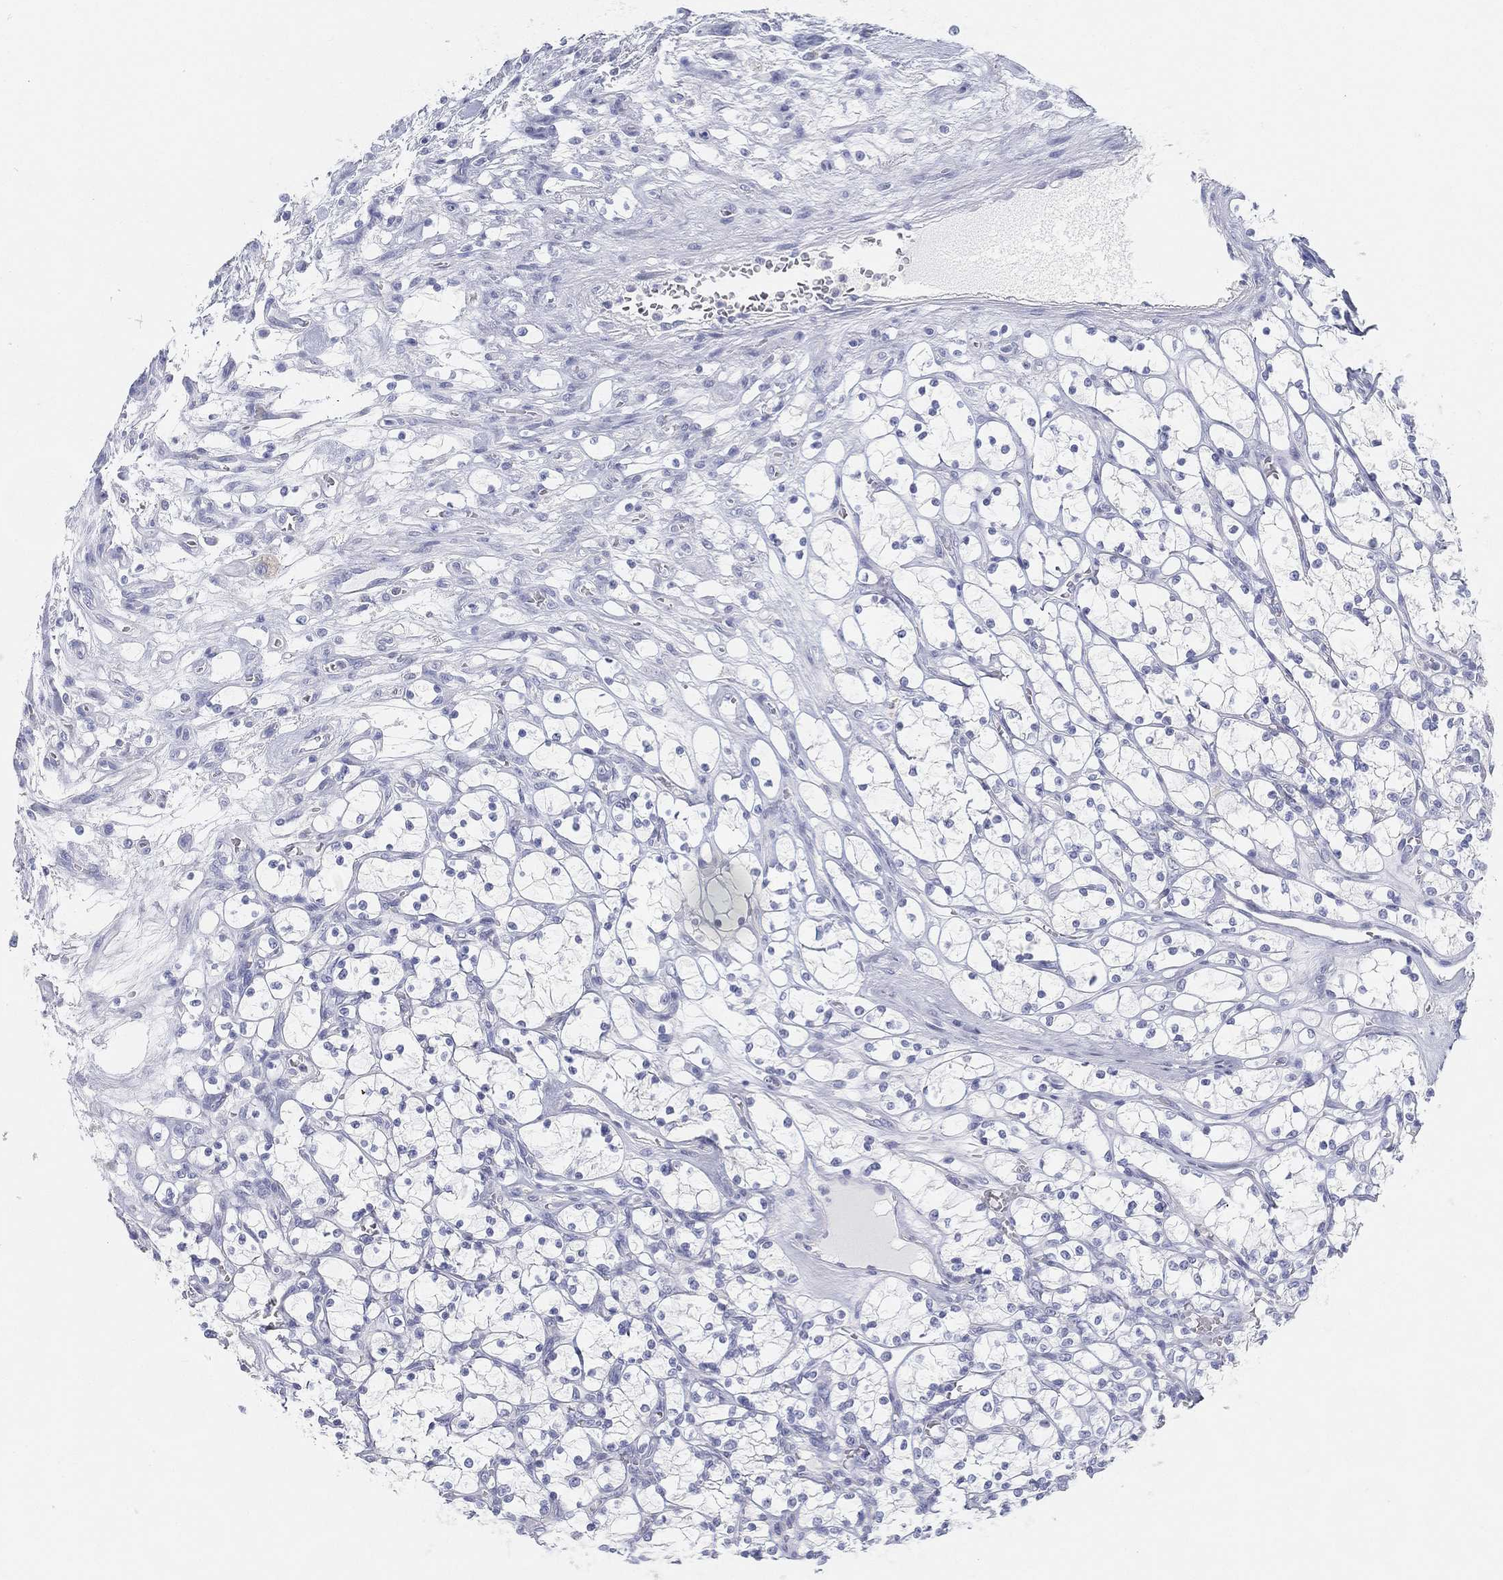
{"staining": {"intensity": "negative", "quantity": "none", "location": "none"}, "tissue": "renal cancer", "cell_type": "Tumor cells", "image_type": "cancer", "snomed": [{"axis": "morphology", "description": "Adenocarcinoma, NOS"}, {"axis": "topography", "description": "Kidney"}], "caption": "IHC photomicrograph of renal cancer (adenocarcinoma) stained for a protein (brown), which shows no staining in tumor cells.", "gene": "GPR61", "patient": {"sex": "female", "age": 69}}